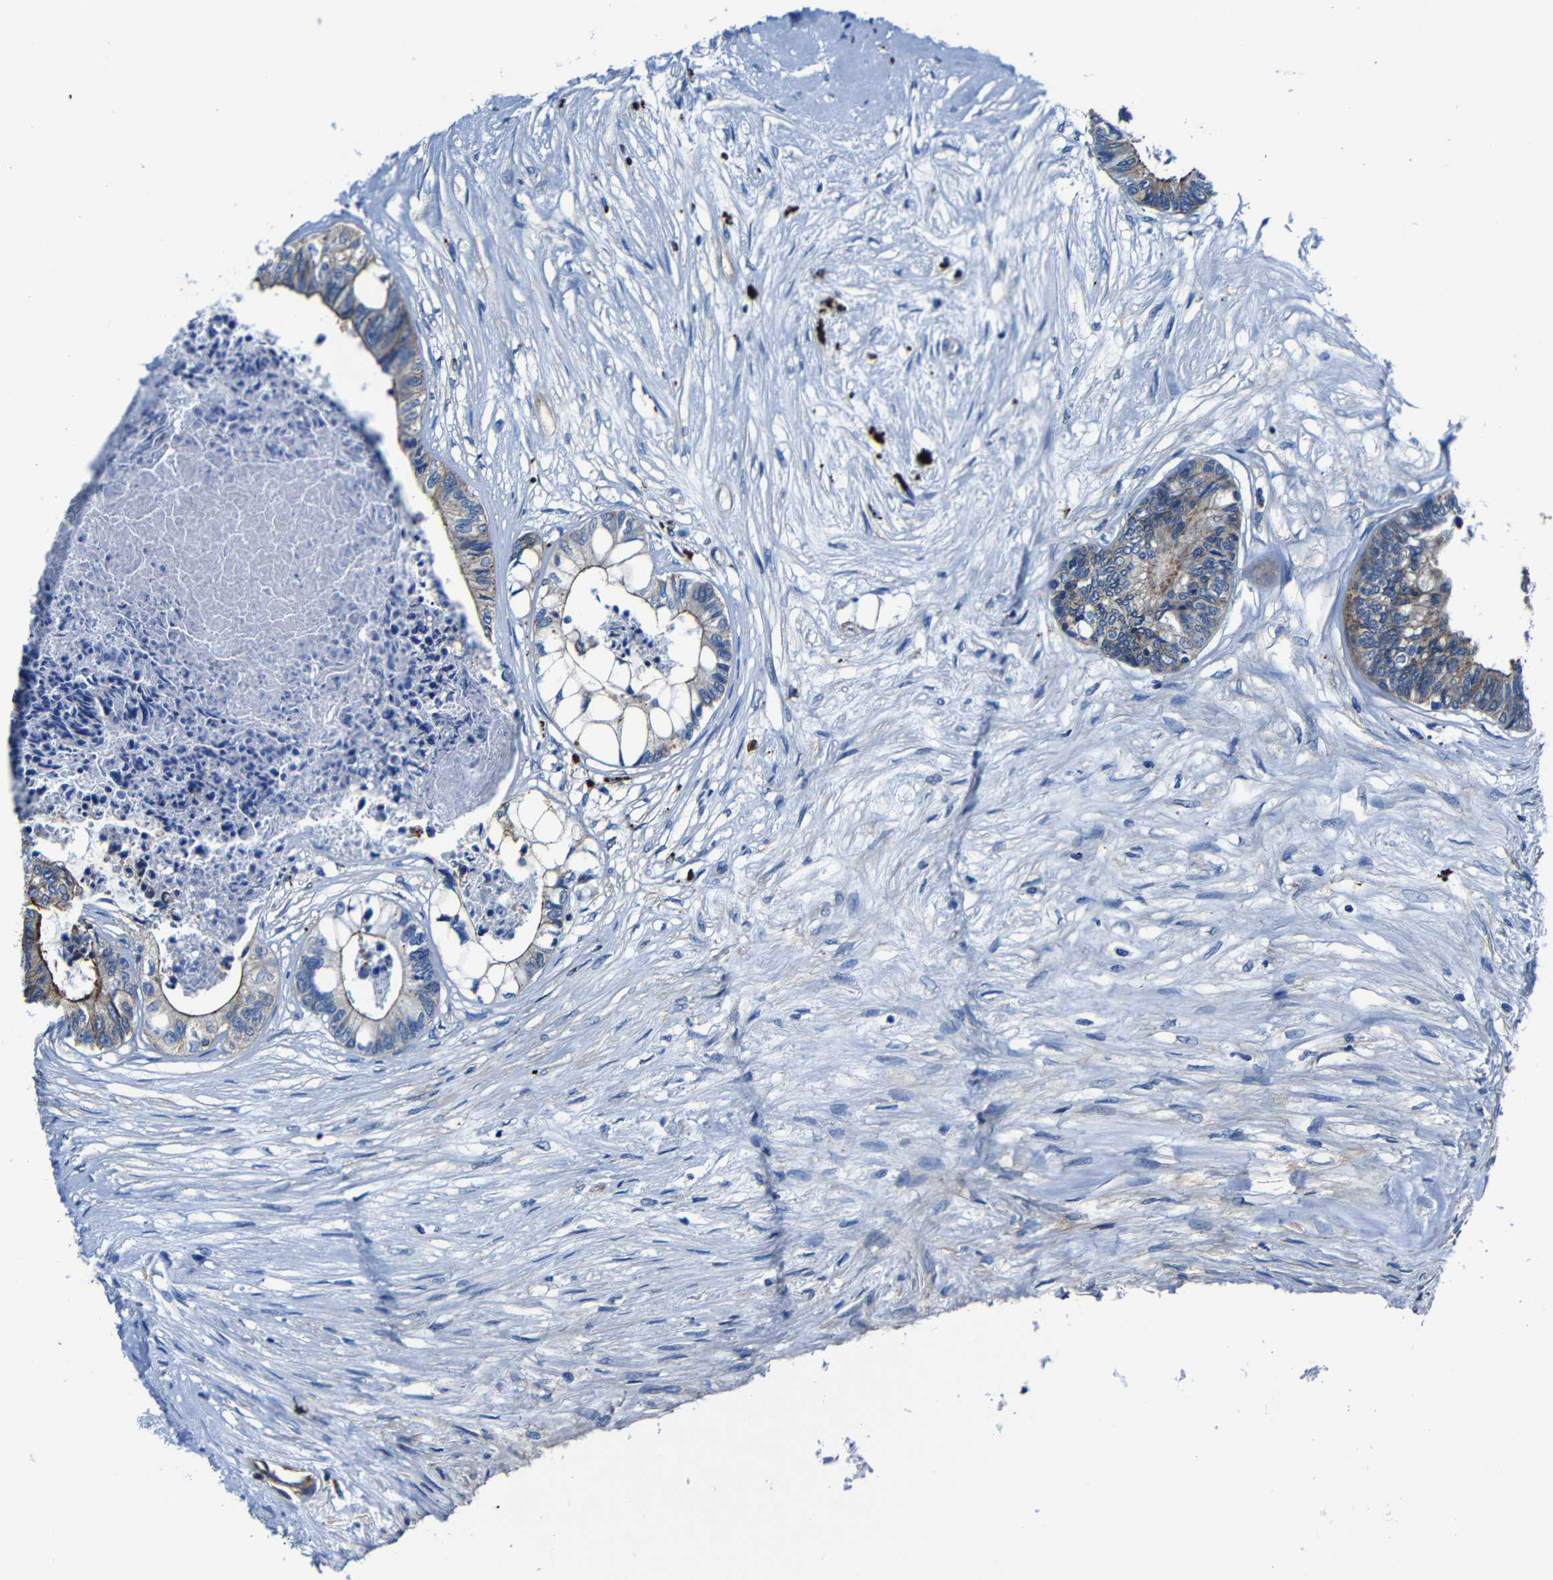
{"staining": {"intensity": "moderate", "quantity": ">75%", "location": "cytoplasmic/membranous"}, "tissue": "colorectal cancer", "cell_type": "Tumor cells", "image_type": "cancer", "snomed": [{"axis": "morphology", "description": "Adenocarcinoma, NOS"}, {"axis": "topography", "description": "Rectum"}], "caption": "An image of colorectal cancer (adenocarcinoma) stained for a protein reveals moderate cytoplasmic/membranous brown staining in tumor cells. (Brightfield microscopy of DAB IHC at high magnification).", "gene": "GIMAP2", "patient": {"sex": "male", "age": 63}}